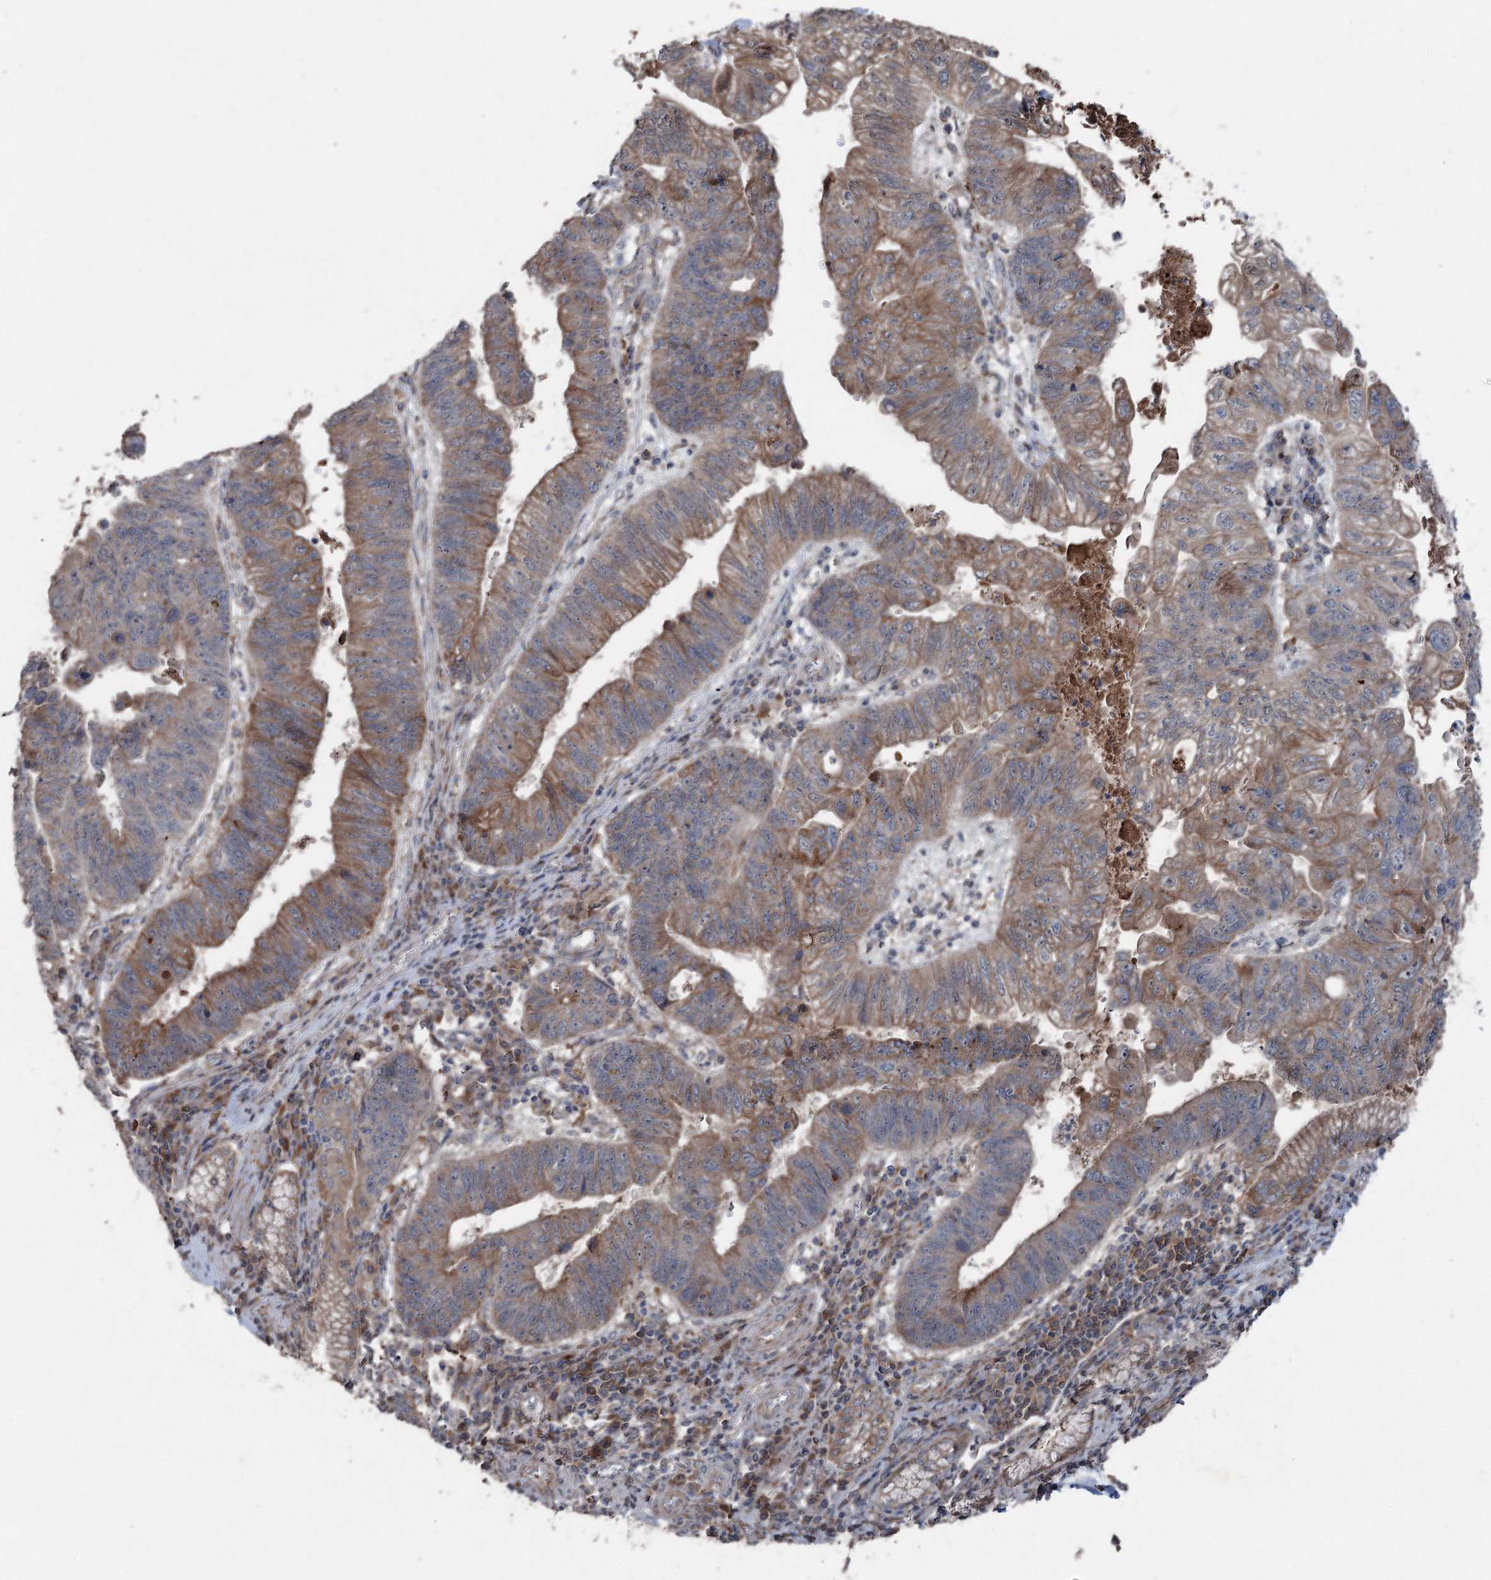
{"staining": {"intensity": "moderate", "quantity": ">75%", "location": "cytoplasmic/membranous"}, "tissue": "stomach cancer", "cell_type": "Tumor cells", "image_type": "cancer", "snomed": [{"axis": "morphology", "description": "Adenocarcinoma, NOS"}, {"axis": "topography", "description": "Stomach"}], "caption": "Tumor cells exhibit moderate cytoplasmic/membranous staining in approximately >75% of cells in adenocarcinoma (stomach).", "gene": "MAPK8IP2", "patient": {"sex": "male", "age": 59}}